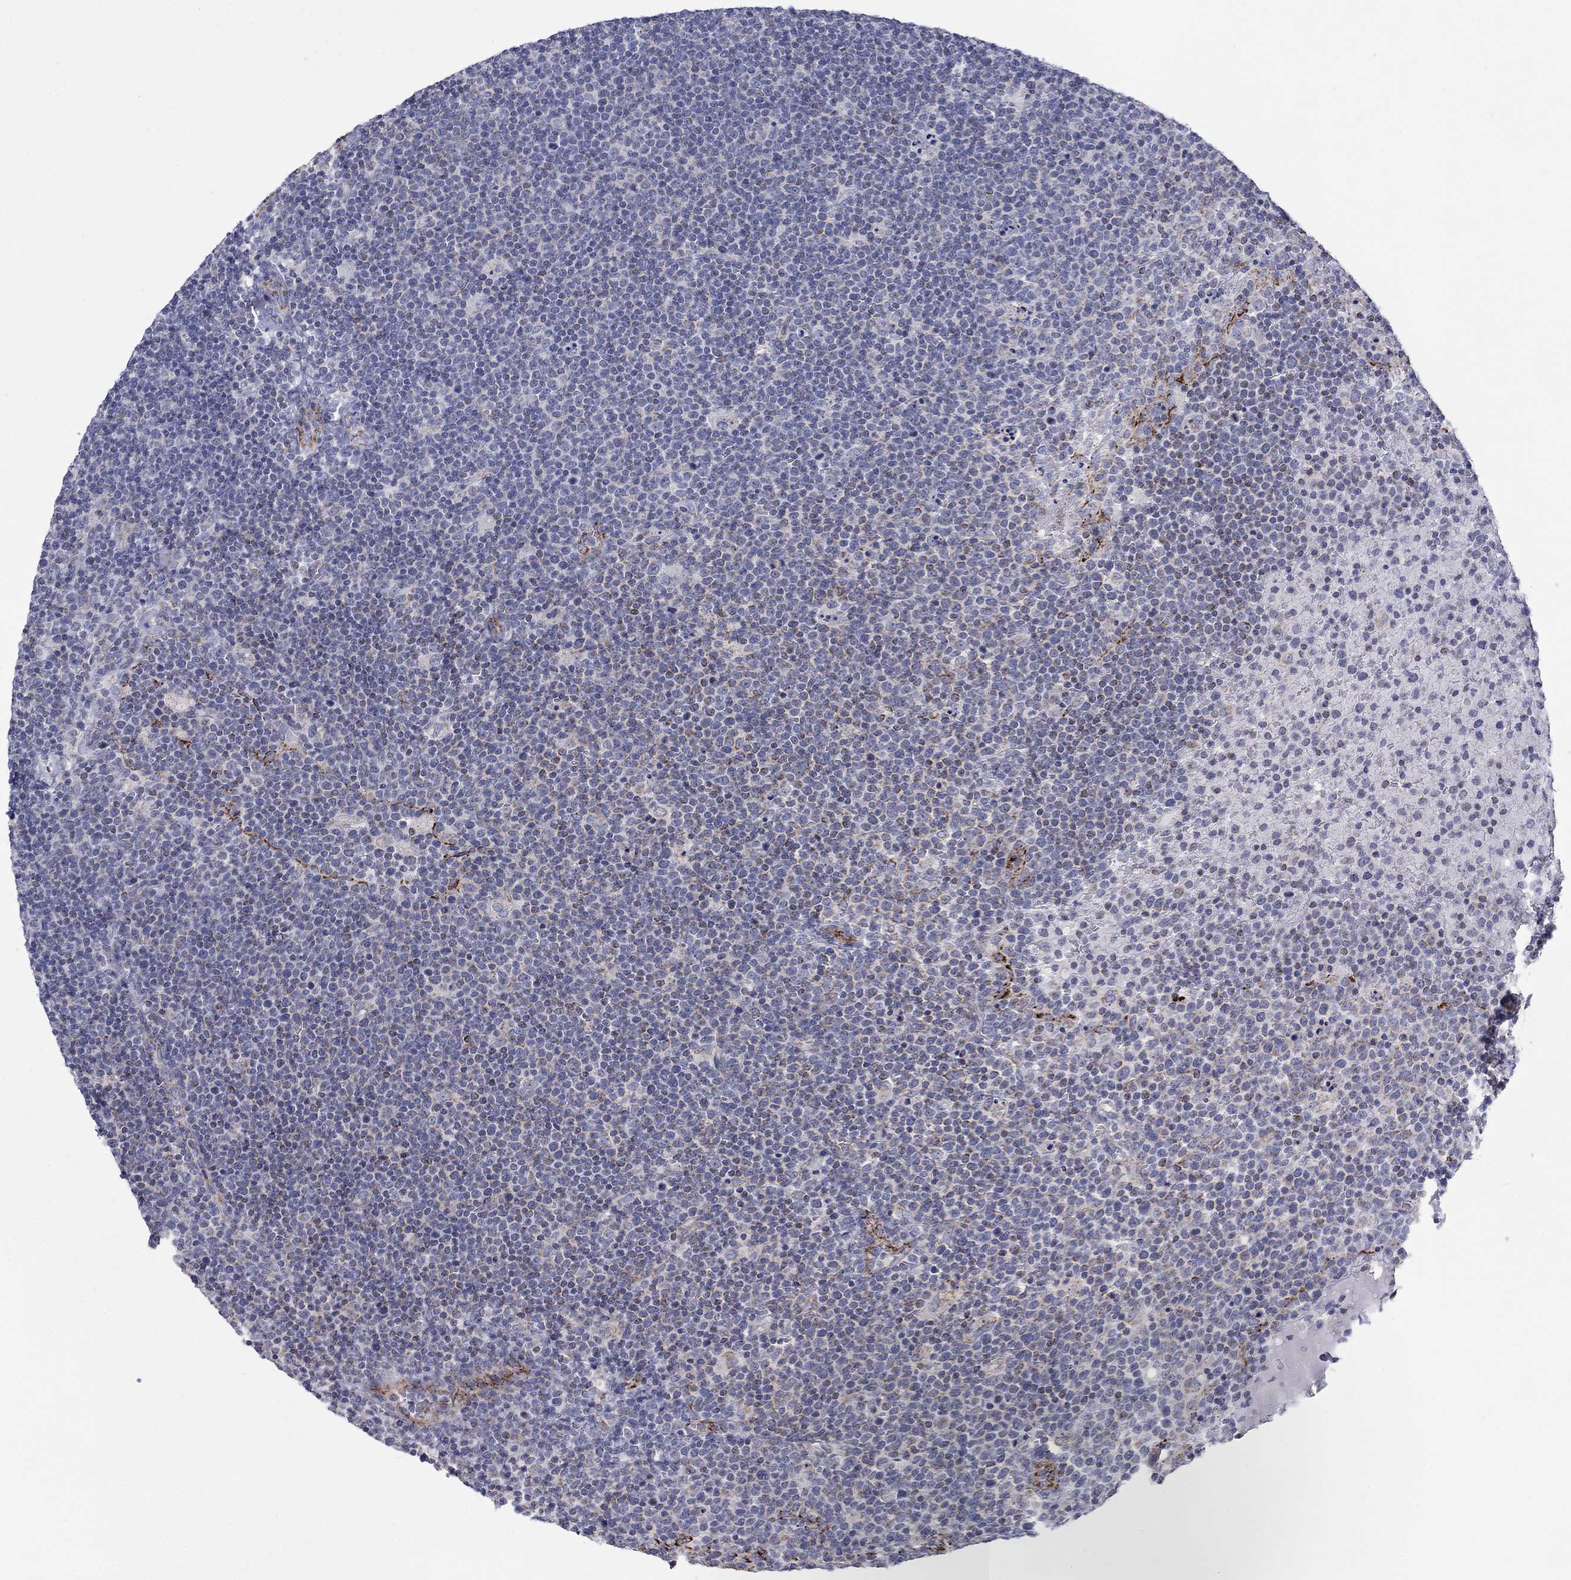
{"staining": {"intensity": "negative", "quantity": "none", "location": "none"}, "tissue": "lymphoma", "cell_type": "Tumor cells", "image_type": "cancer", "snomed": [{"axis": "morphology", "description": "Malignant lymphoma, non-Hodgkin's type, High grade"}, {"axis": "topography", "description": "Lymph node"}], "caption": "Immunohistochemical staining of malignant lymphoma, non-Hodgkin's type (high-grade) displays no significant positivity in tumor cells.", "gene": "CISD1", "patient": {"sex": "male", "age": 61}}